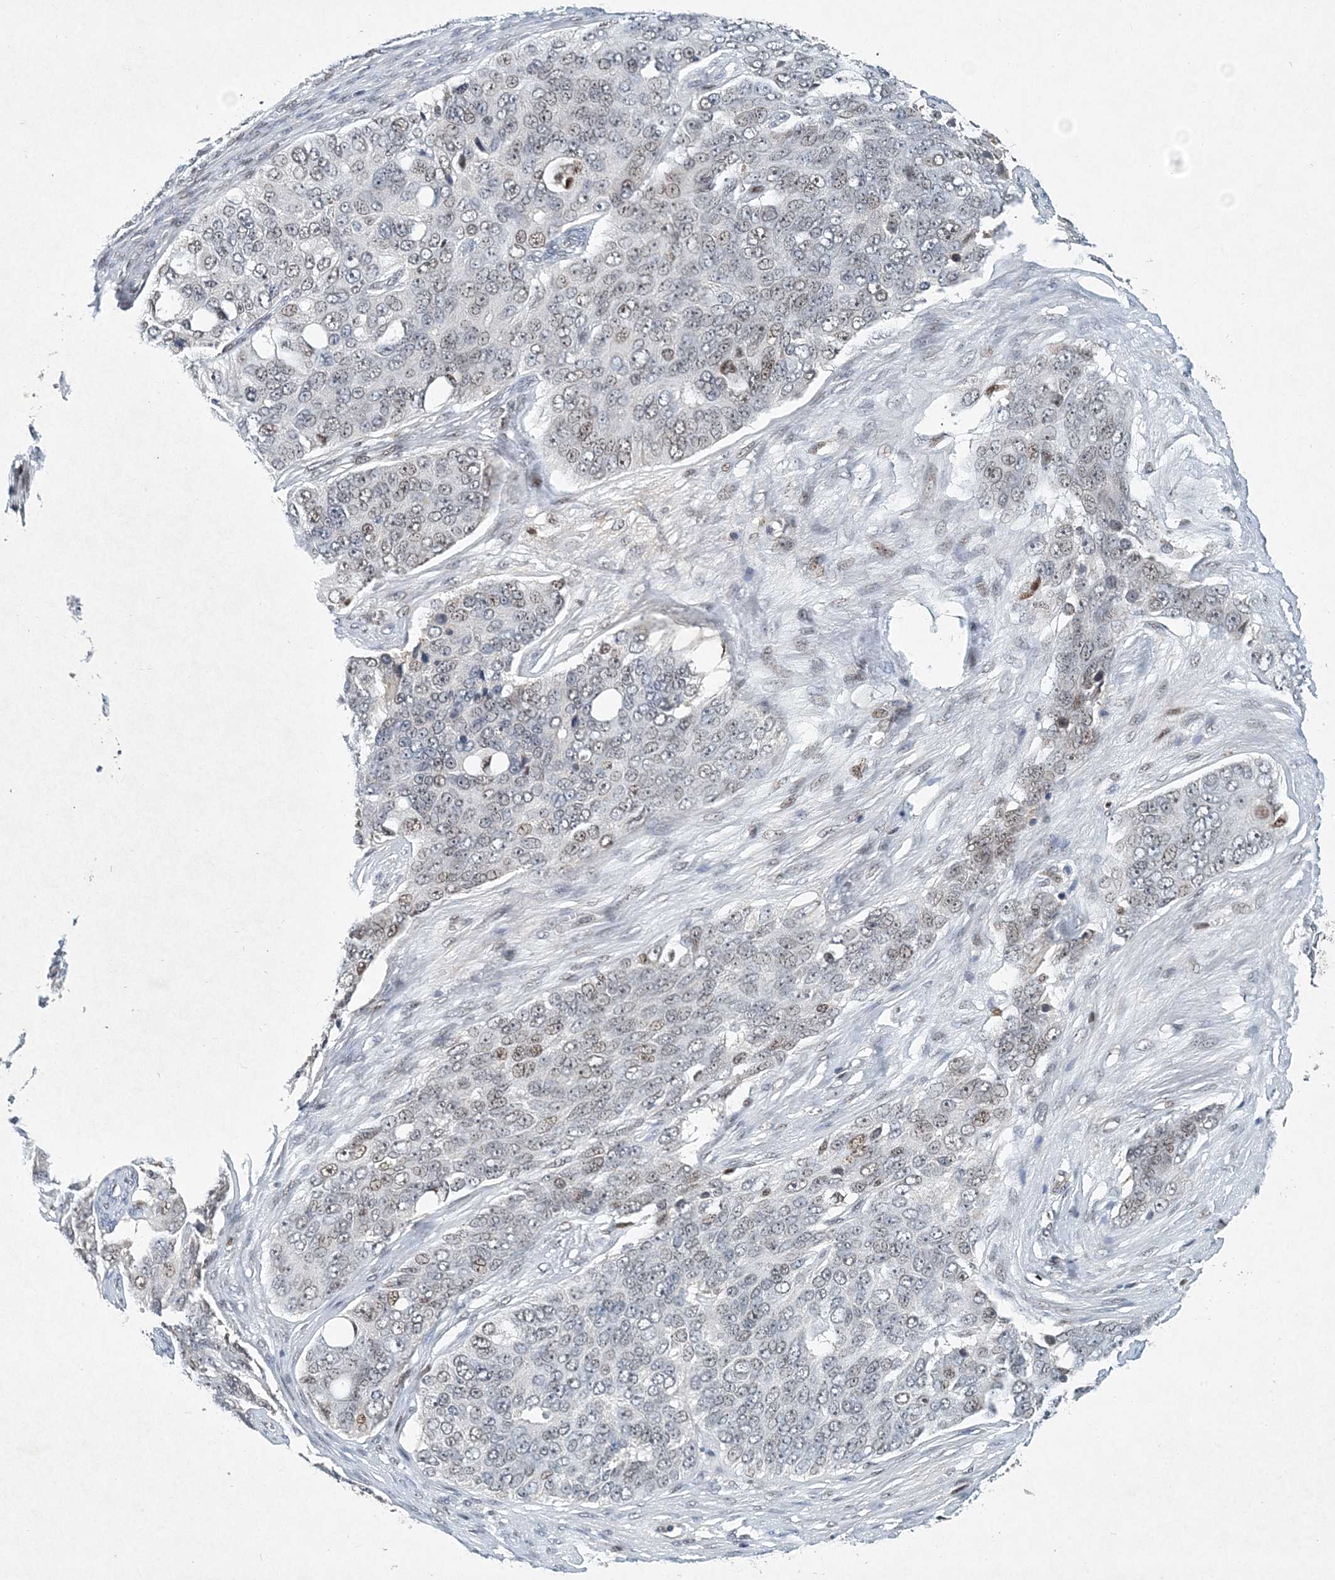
{"staining": {"intensity": "weak", "quantity": "<25%", "location": "nuclear"}, "tissue": "ovarian cancer", "cell_type": "Tumor cells", "image_type": "cancer", "snomed": [{"axis": "morphology", "description": "Carcinoma, endometroid"}, {"axis": "topography", "description": "Ovary"}], "caption": "Tumor cells show no significant protein positivity in endometroid carcinoma (ovarian).", "gene": "KPNA4", "patient": {"sex": "female", "age": 51}}